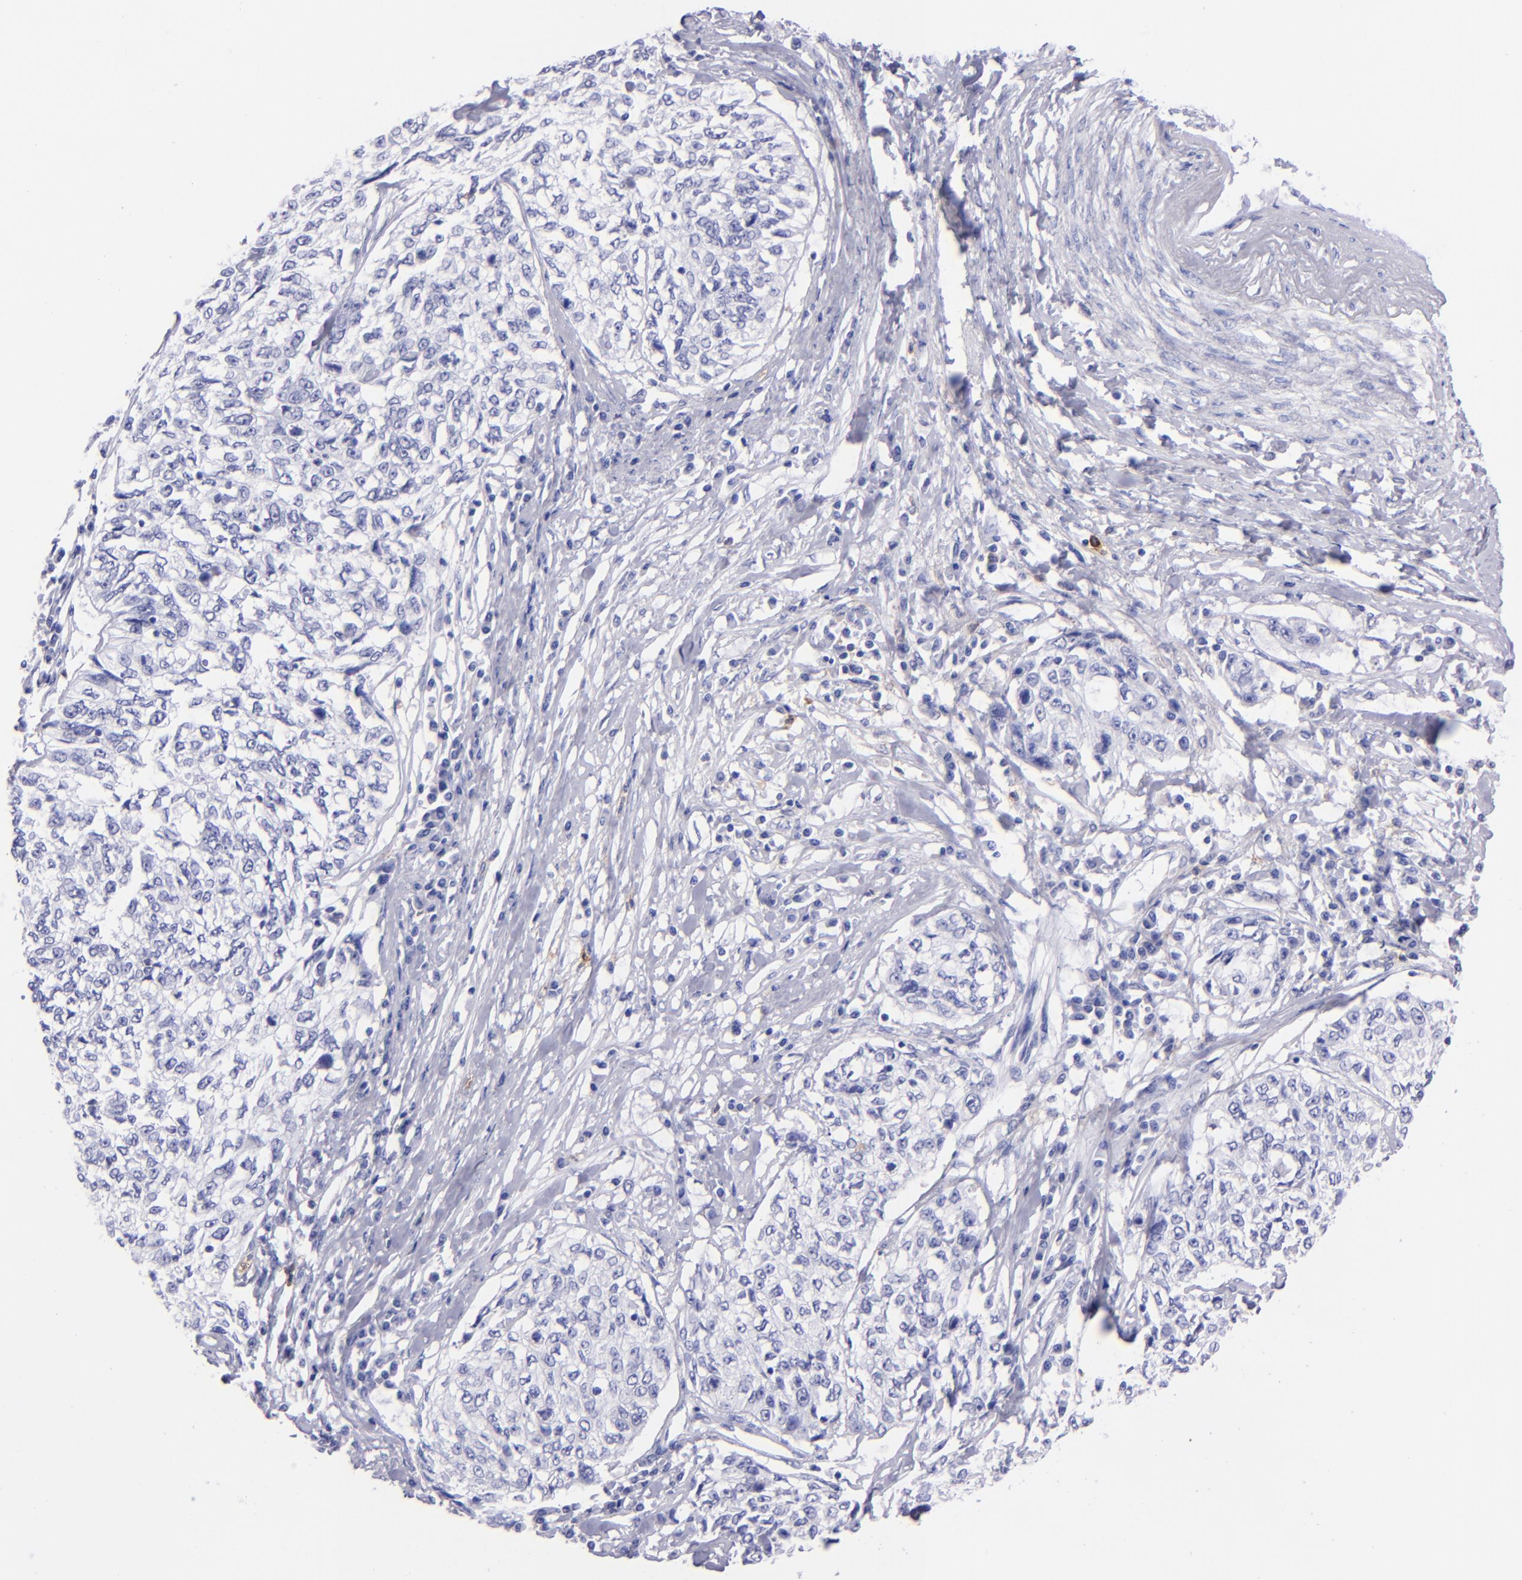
{"staining": {"intensity": "negative", "quantity": "none", "location": "none"}, "tissue": "cervical cancer", "cell_type": "Tumor cells", "image_type": "cancer", "snomed": [{"axis": "morphology", "description": "Squamous cell carcinoma, NOS"}, {"axis": "topography", "description": "Cervix"}], "caption": "Immunohistochemistry (IHC) photomicrograph of neoplastic tissue: human cervical cancer (squamous cell carcinoma) stained with DAB (3,3'-diaminobenzidine) displays no significant protein staining in tumor cells.", "gene": "CR1", "patient": {"sex": "female", "age": 57}}